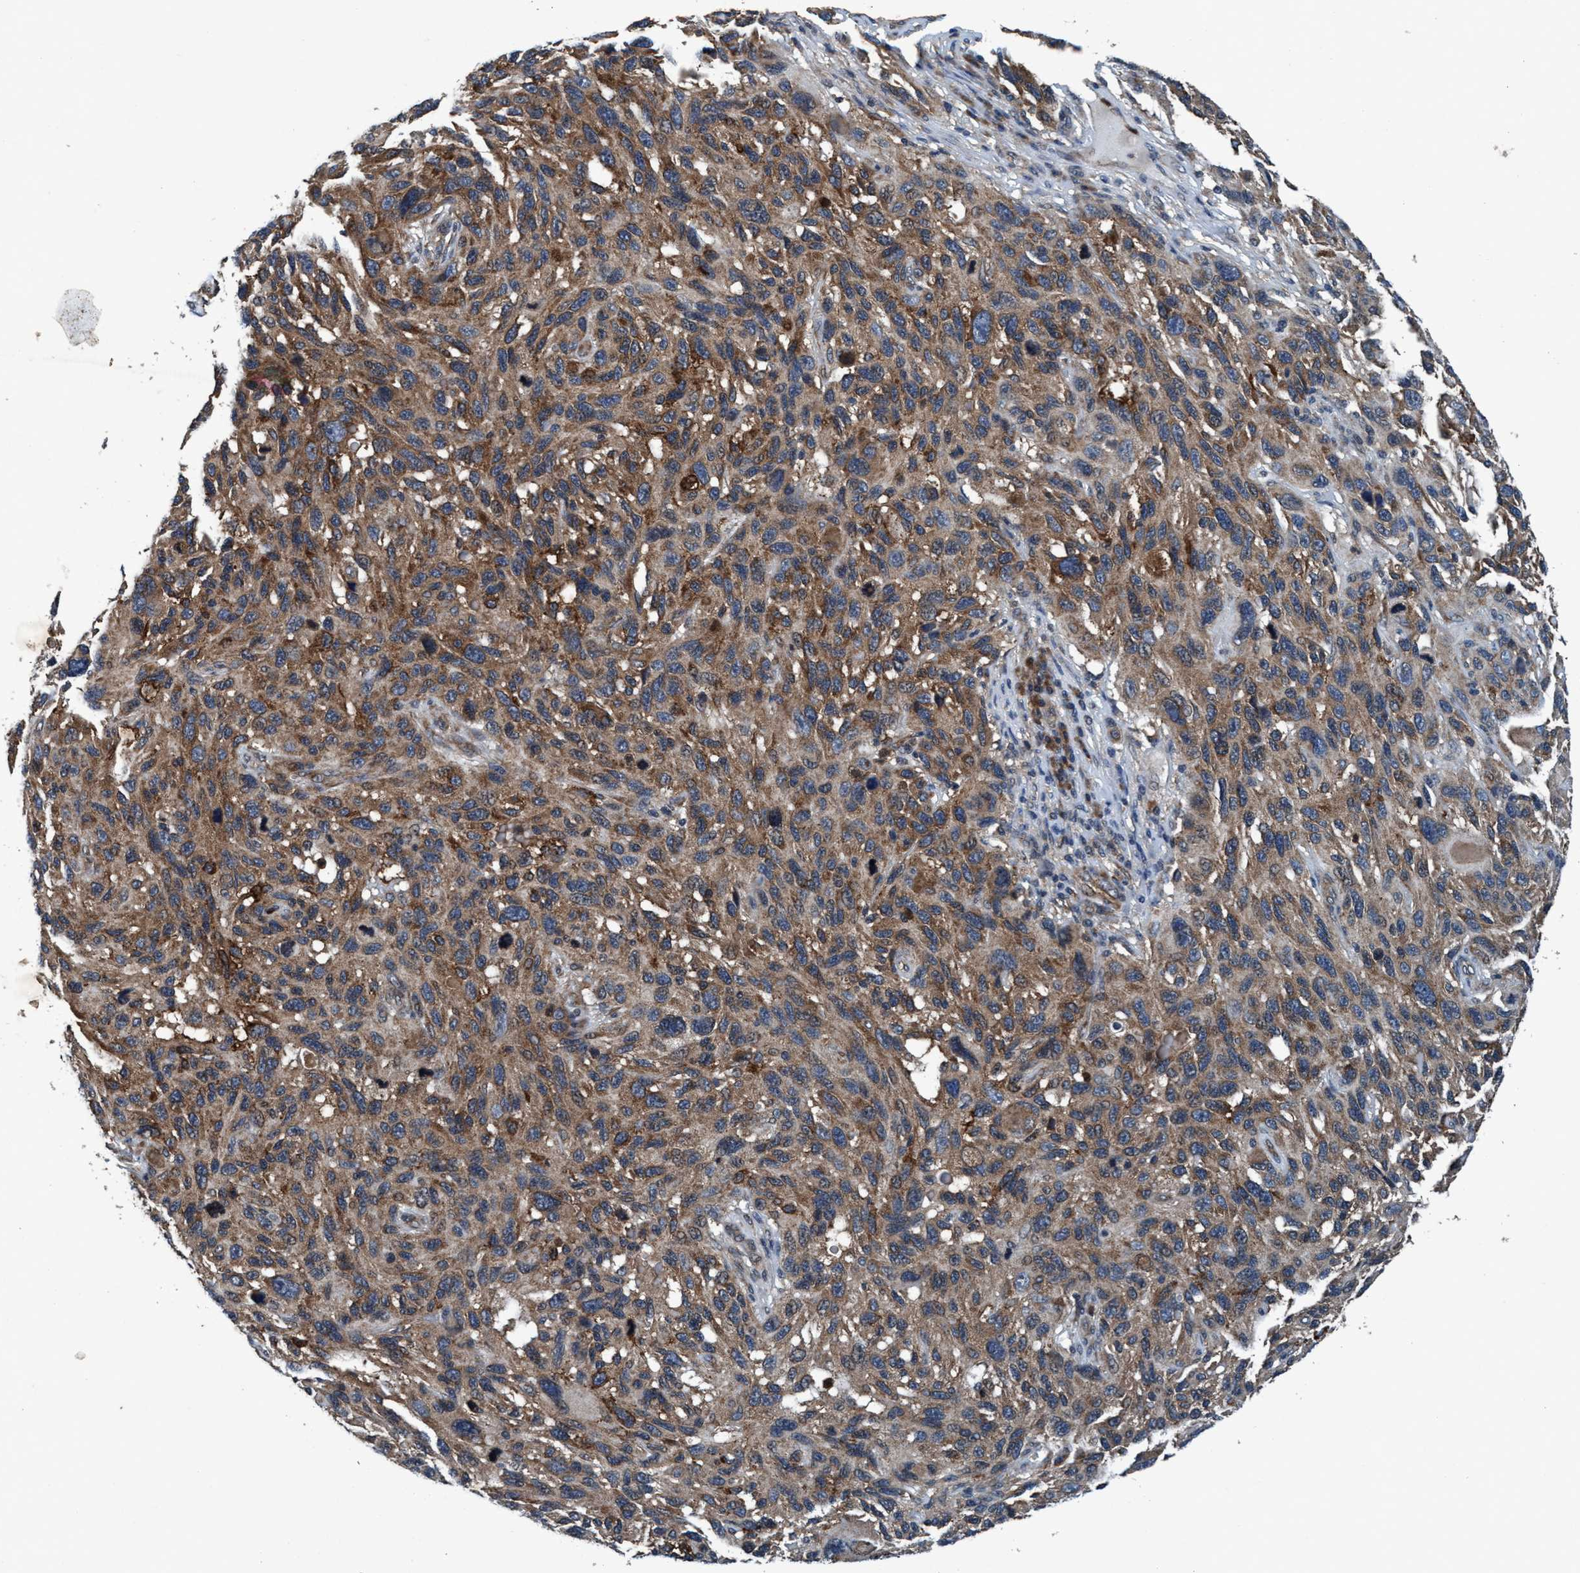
{"staining": {"intensity": "moderate", "quantity": ">75%", "location": "cytoplasmic/membranous"}, "tissue": "melanoma", "cell_type": "Tumor cells", "image_type": "cancer", "snomed": [{"axis": "morphology", "description": "Malignant melanoma, NOS"}, {"axis": "topography", "description": "Skin"}], "caption": "Melanoma was stained to show a protein in brown. There is medium levels of moderate cytoplasmic/membranous staining in approximately >75% of tumor cells. (brown staining indicates protein expression, while blue staining denotes nuclei).", "gene": "AKT1S1", "patient": {"sex": "male", "age": 53}}